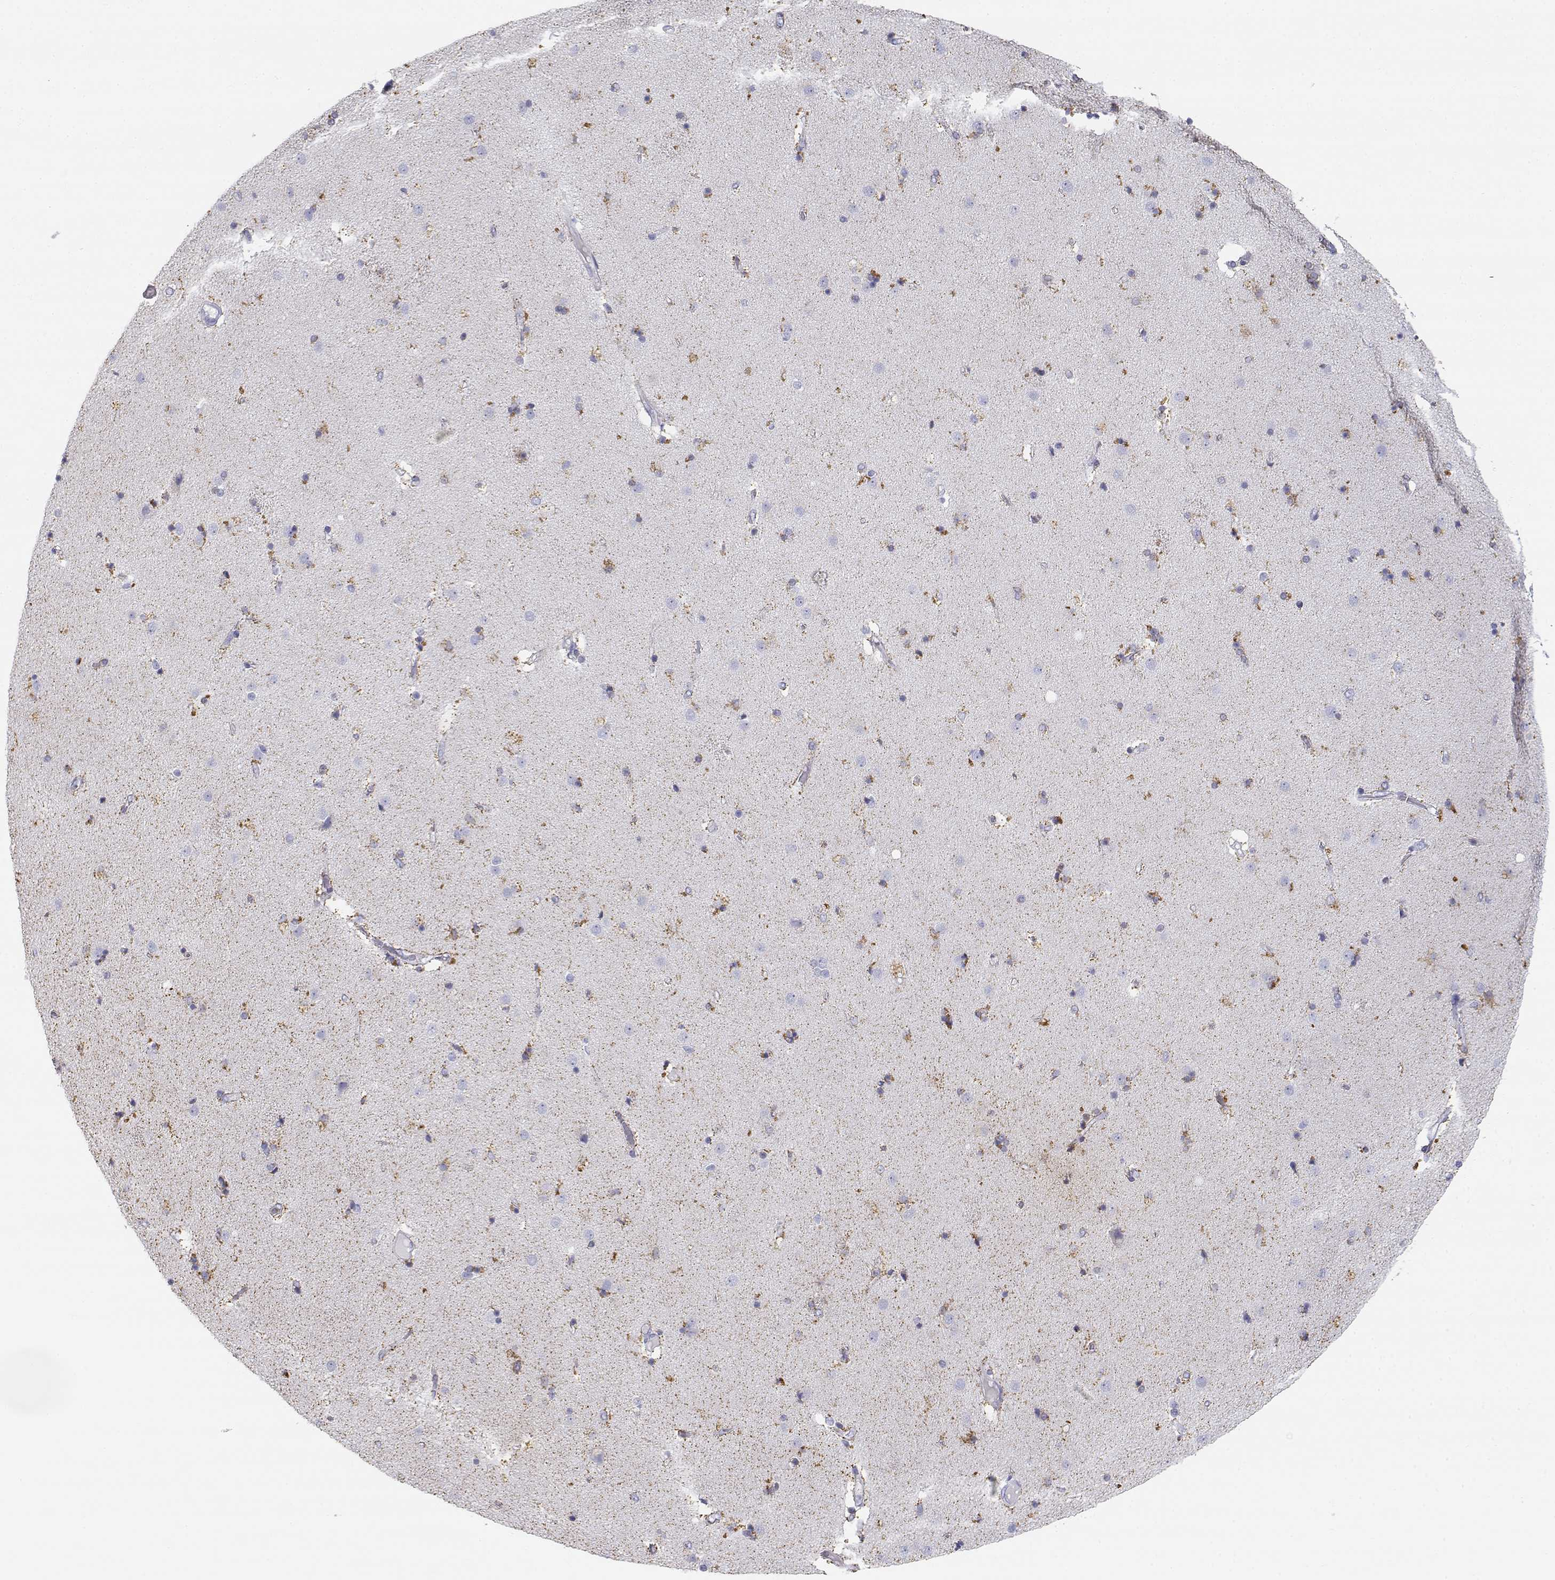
{"staining": {"intensity": "negative", "quantity": "none", "location": "none"}, "tissue": "caudate", "cell_type": "Glial cells", "image_type": "normal", "snomed": [{"axis": "morphology", "description": "Normal tissue, NOS"}, {"axis": "topography", "description": "Lateral ventricle wall"}], "caption": "Immunohistochemistry image of unremarkable caudate: caudate stained with DAB exhibits no significant protein expression in glial cells. Brightfield microscopy of IHC stained with DAB (3,3'-diaminobenzidine) (brown) and hematoxylin (blue), captured at high magnification.", "gene": "ADA", "patient": {"sex": "female", "age": 71}}